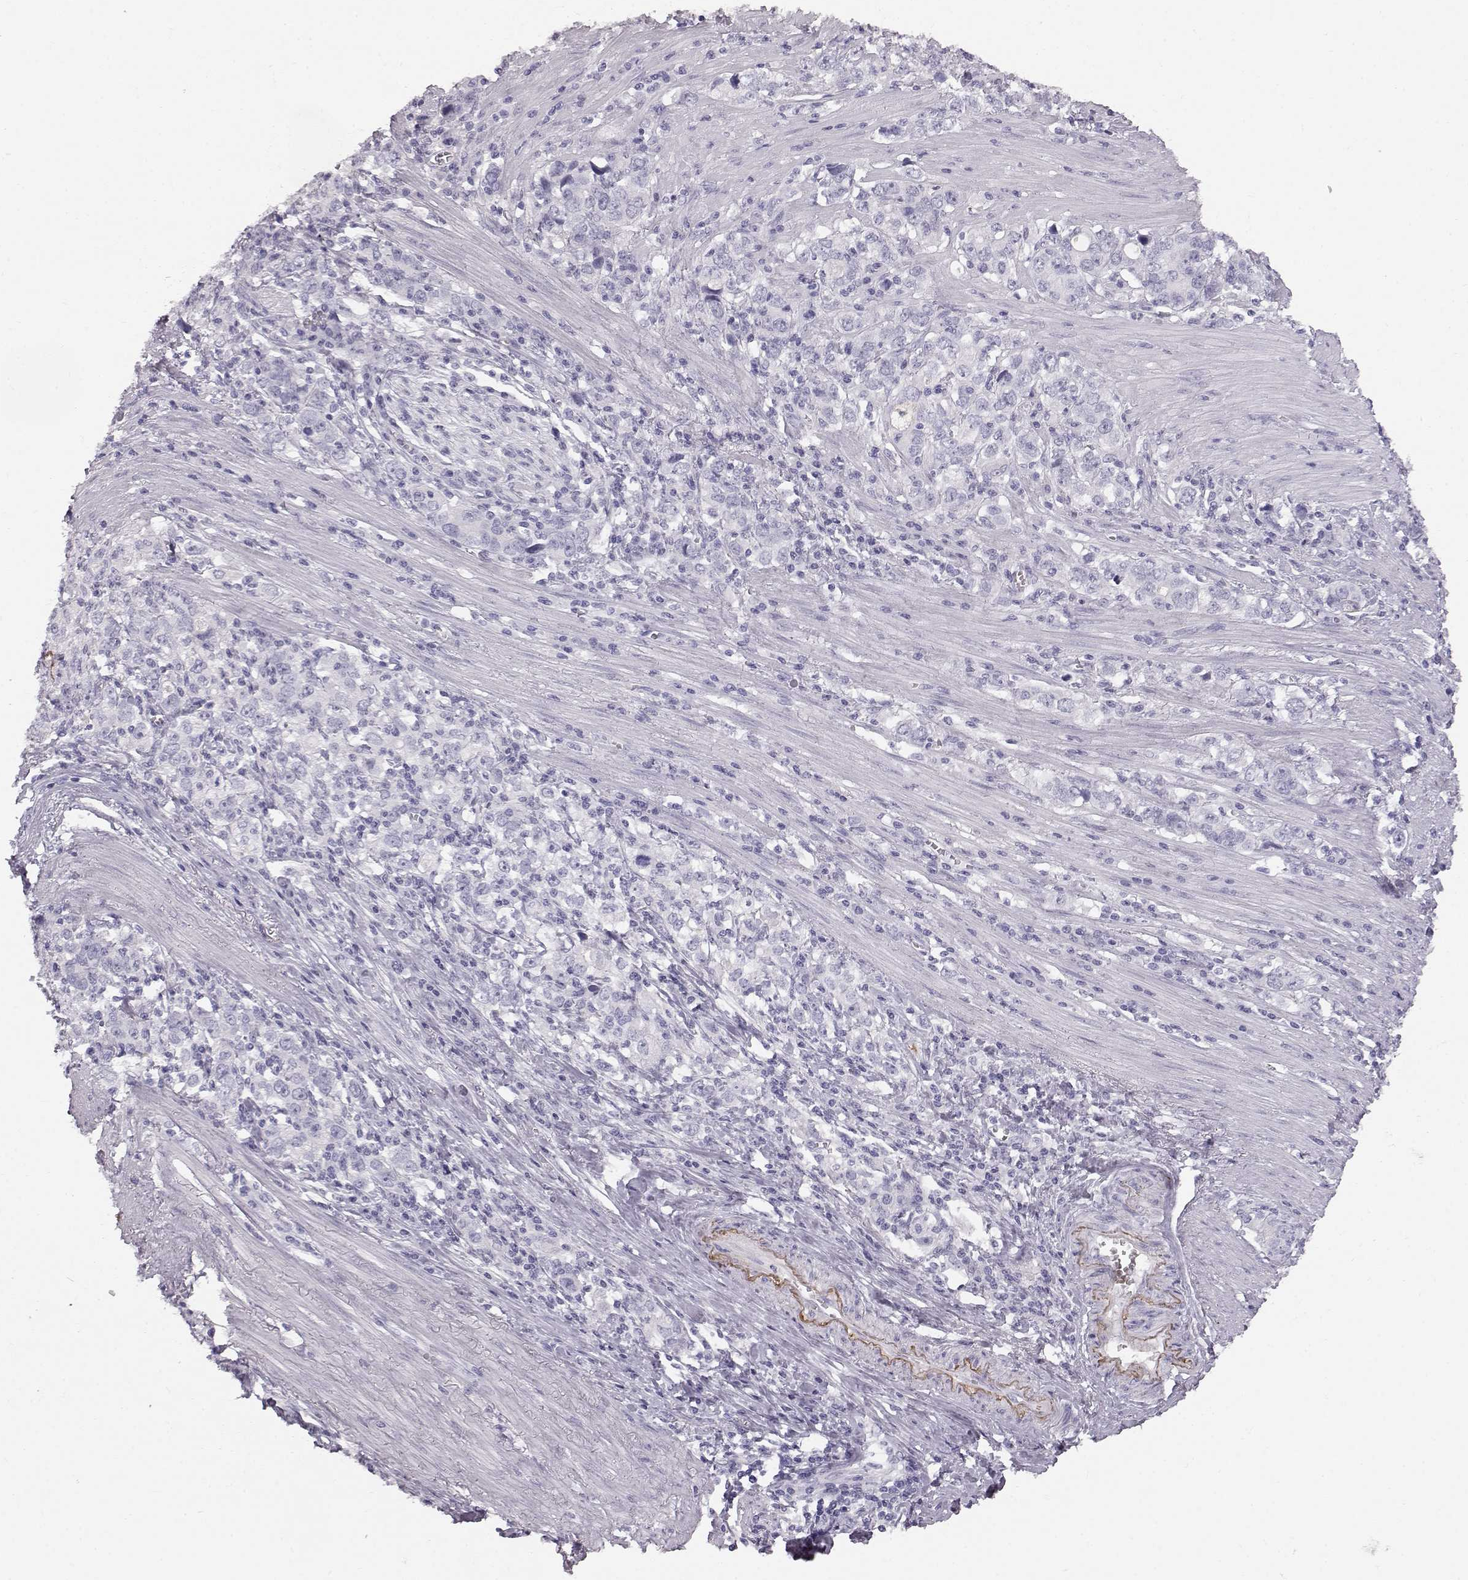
{"staining": {"intensity": "negative", "quantity": "none", "location": "none"}, "tissue": "stomach cancer", "cell_type": "Tumor cells", "image_type": "cancer", "snomed": [{"axis": "morphology", "description": "Adenocarcinoma, NOS"}, {"axis": "topography", "description": "Stomach, lower"}], "caption": "Micrograph shows no significant protein positivity in tumor cells of adenocarcinoma (stomach).", "gene": "KRTAP16-1", "patient": {"sex": "female", "age": 72}}